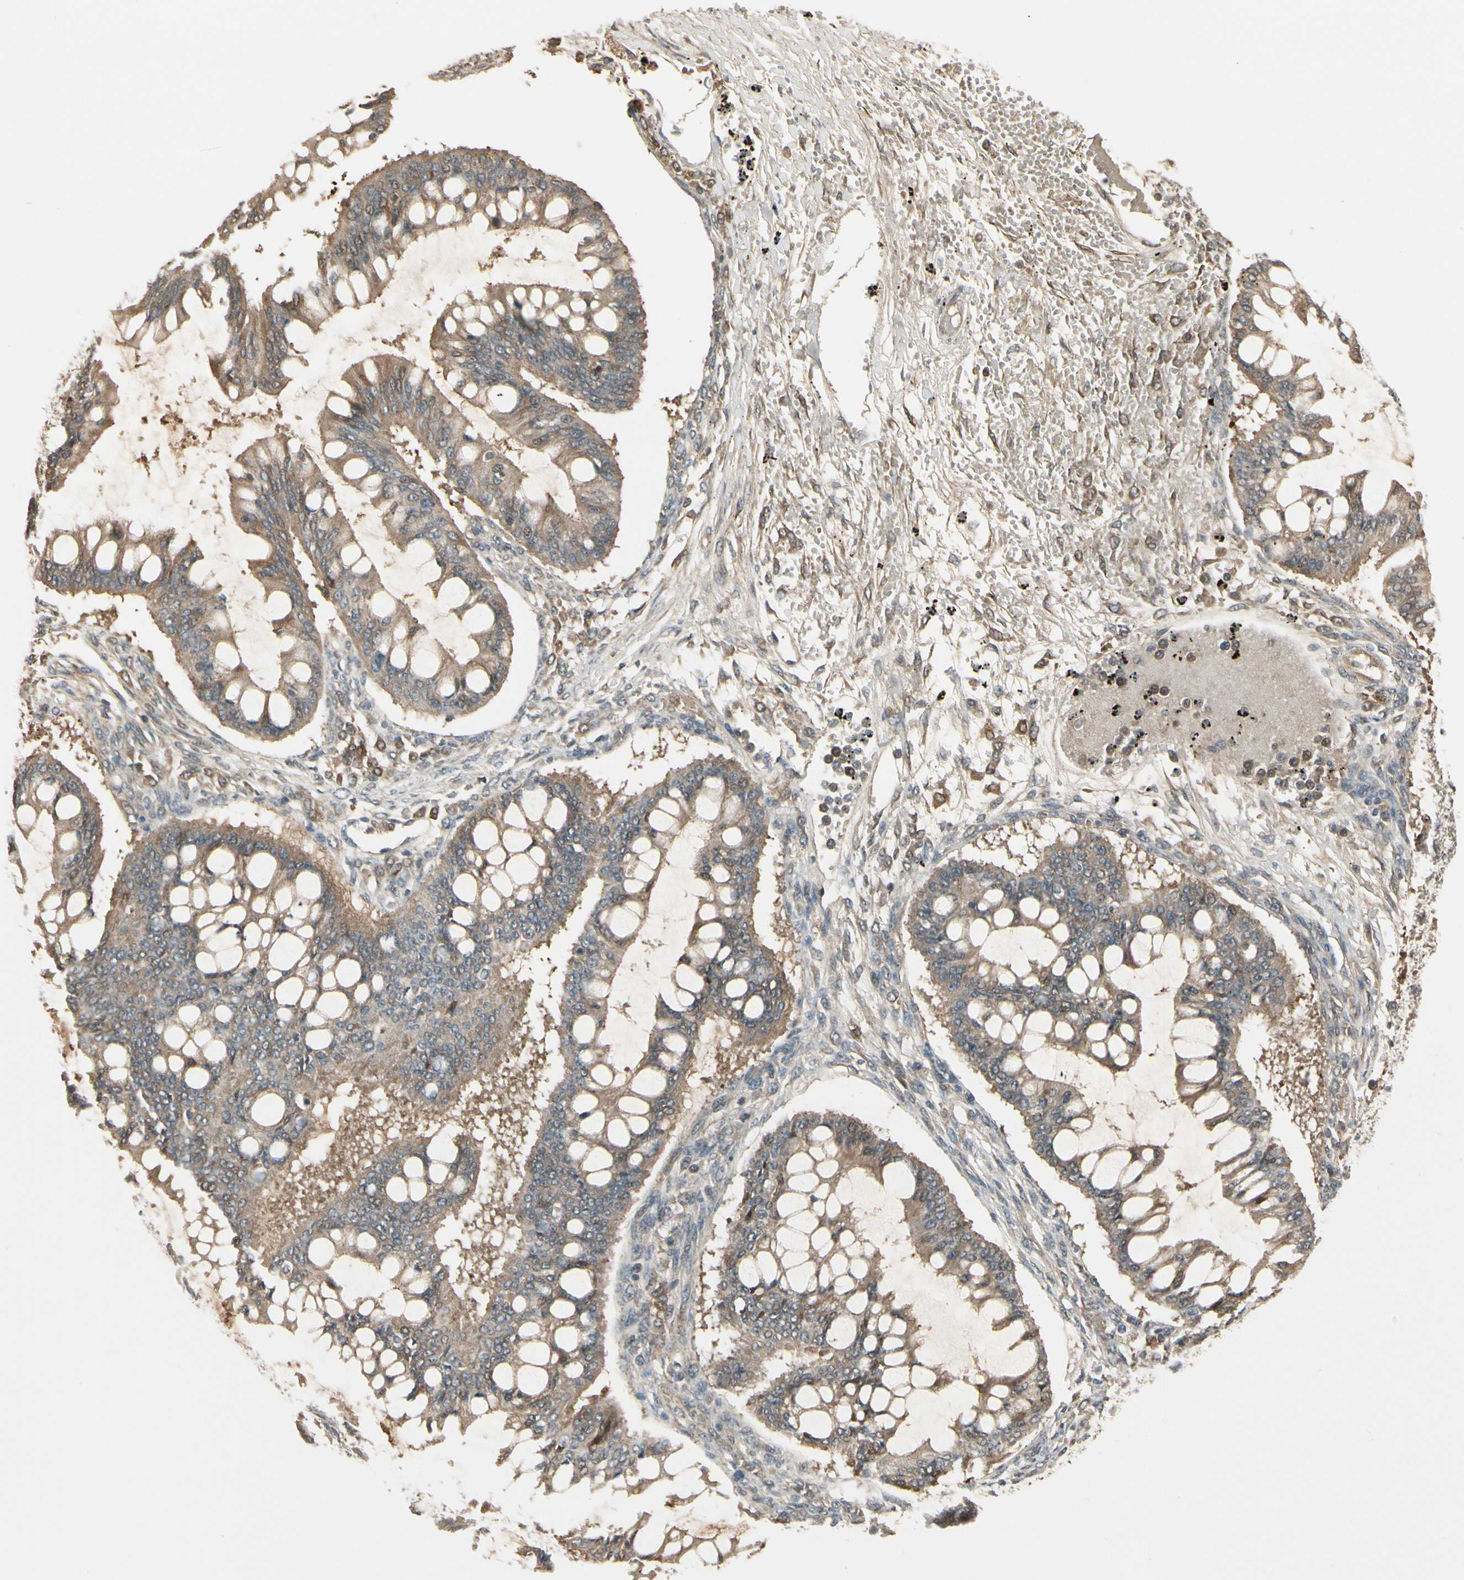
{"staining": {"intensity": "moderate", "quantity": ">75%", "location": "cytoplasmic/membranous"}, "tissue": "ovarian cancer", "cell_type": "Tumor cells", "image_type": "cancer", "snomed": [{"axis": "morphology", "description": "Cystadenocarcinoma, mucinous, NOS"}, {"axis": "topography", "description": "Ovary"}], "caption": "Ovarian cancer stained with DAB immunohistochemistry reveals medium levels of moderate cytoplasmic/membranous expression in about >75% of tumor cells.", "gene": "EVC", "patient": {"sex": "female", "age": 73}}